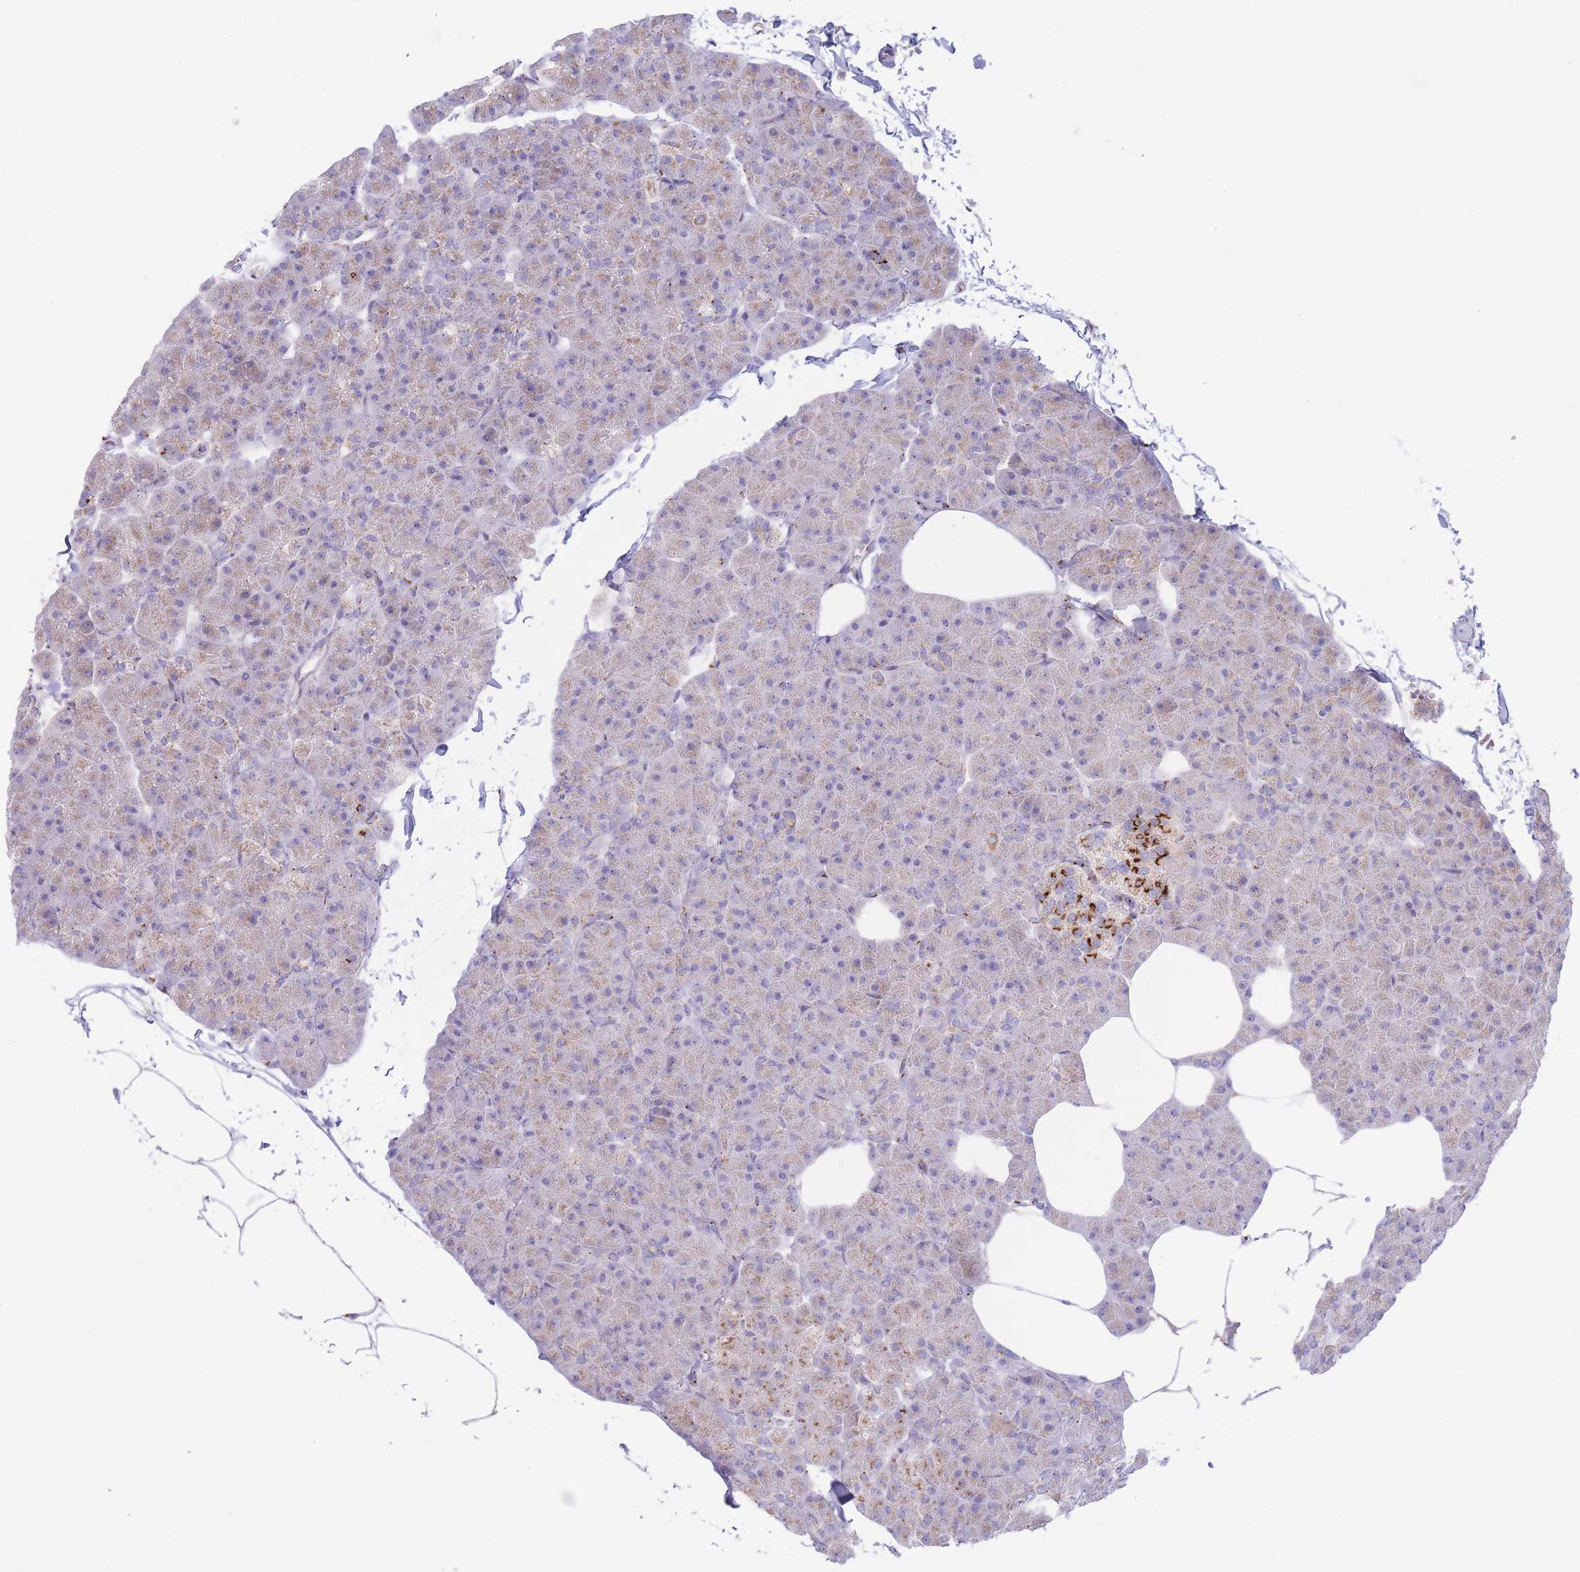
{"staining": {"intensity": "weak", "quantity": "<25%", "location": "cytoplasmic/membranous"}, "tissue": "pancreas", "cell_type": "Exocrine glandular cells", "image_type": "normal", "snomed": [{"axis": "morphology", "description": "Normal tissue, NOS"}, {"axis": "topography", "description": "Pancreas"}], "caption": "IHC image of unremarkable pancreas: pancreas stained with DAB reveals no significant protein expression in exocrine glandular cells. (DAB (3,3'-diaminobenzidine) immunohistochemistry, high magnification).", "gene": "MPND", "patient": {"sex": "male", "age": 35}}